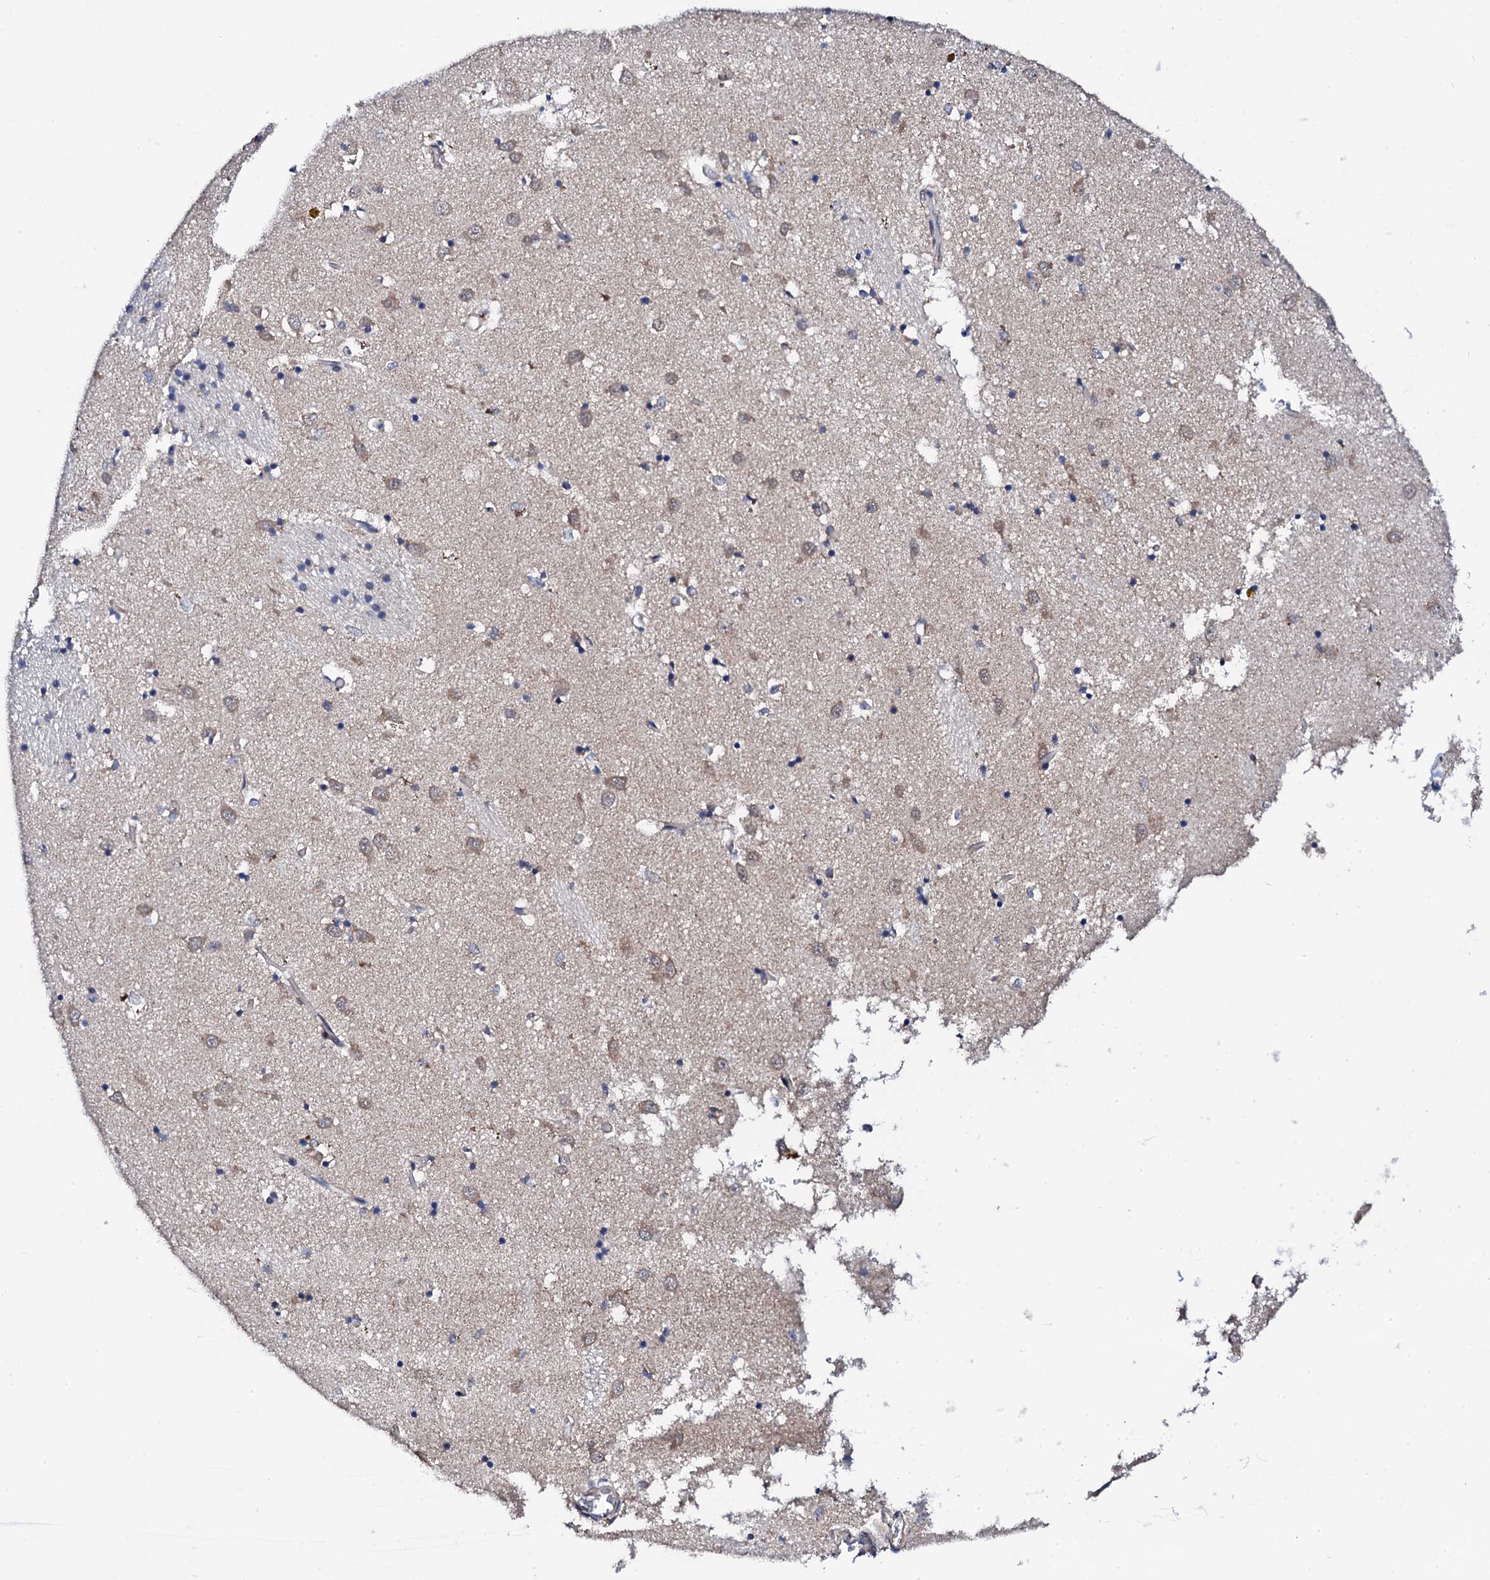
{"staining": {"intensity": "weak", "quantity": "<25%", "location": "cytoplasmic/membranous"}, "tissue": "caudate", "cell_type": "Glial cells", "image_type": "normal", "snomed": [{"axis": "morphology", "description": "Normal tissue, NOS"}, {"axis": "topography", "description": "Lateral ventricle wall"}], "caption": "Glial cells show no significant protein expression in unremarkable caudate.", "gene": "COG4", "patient": {"sex": "male", "age": 70}}